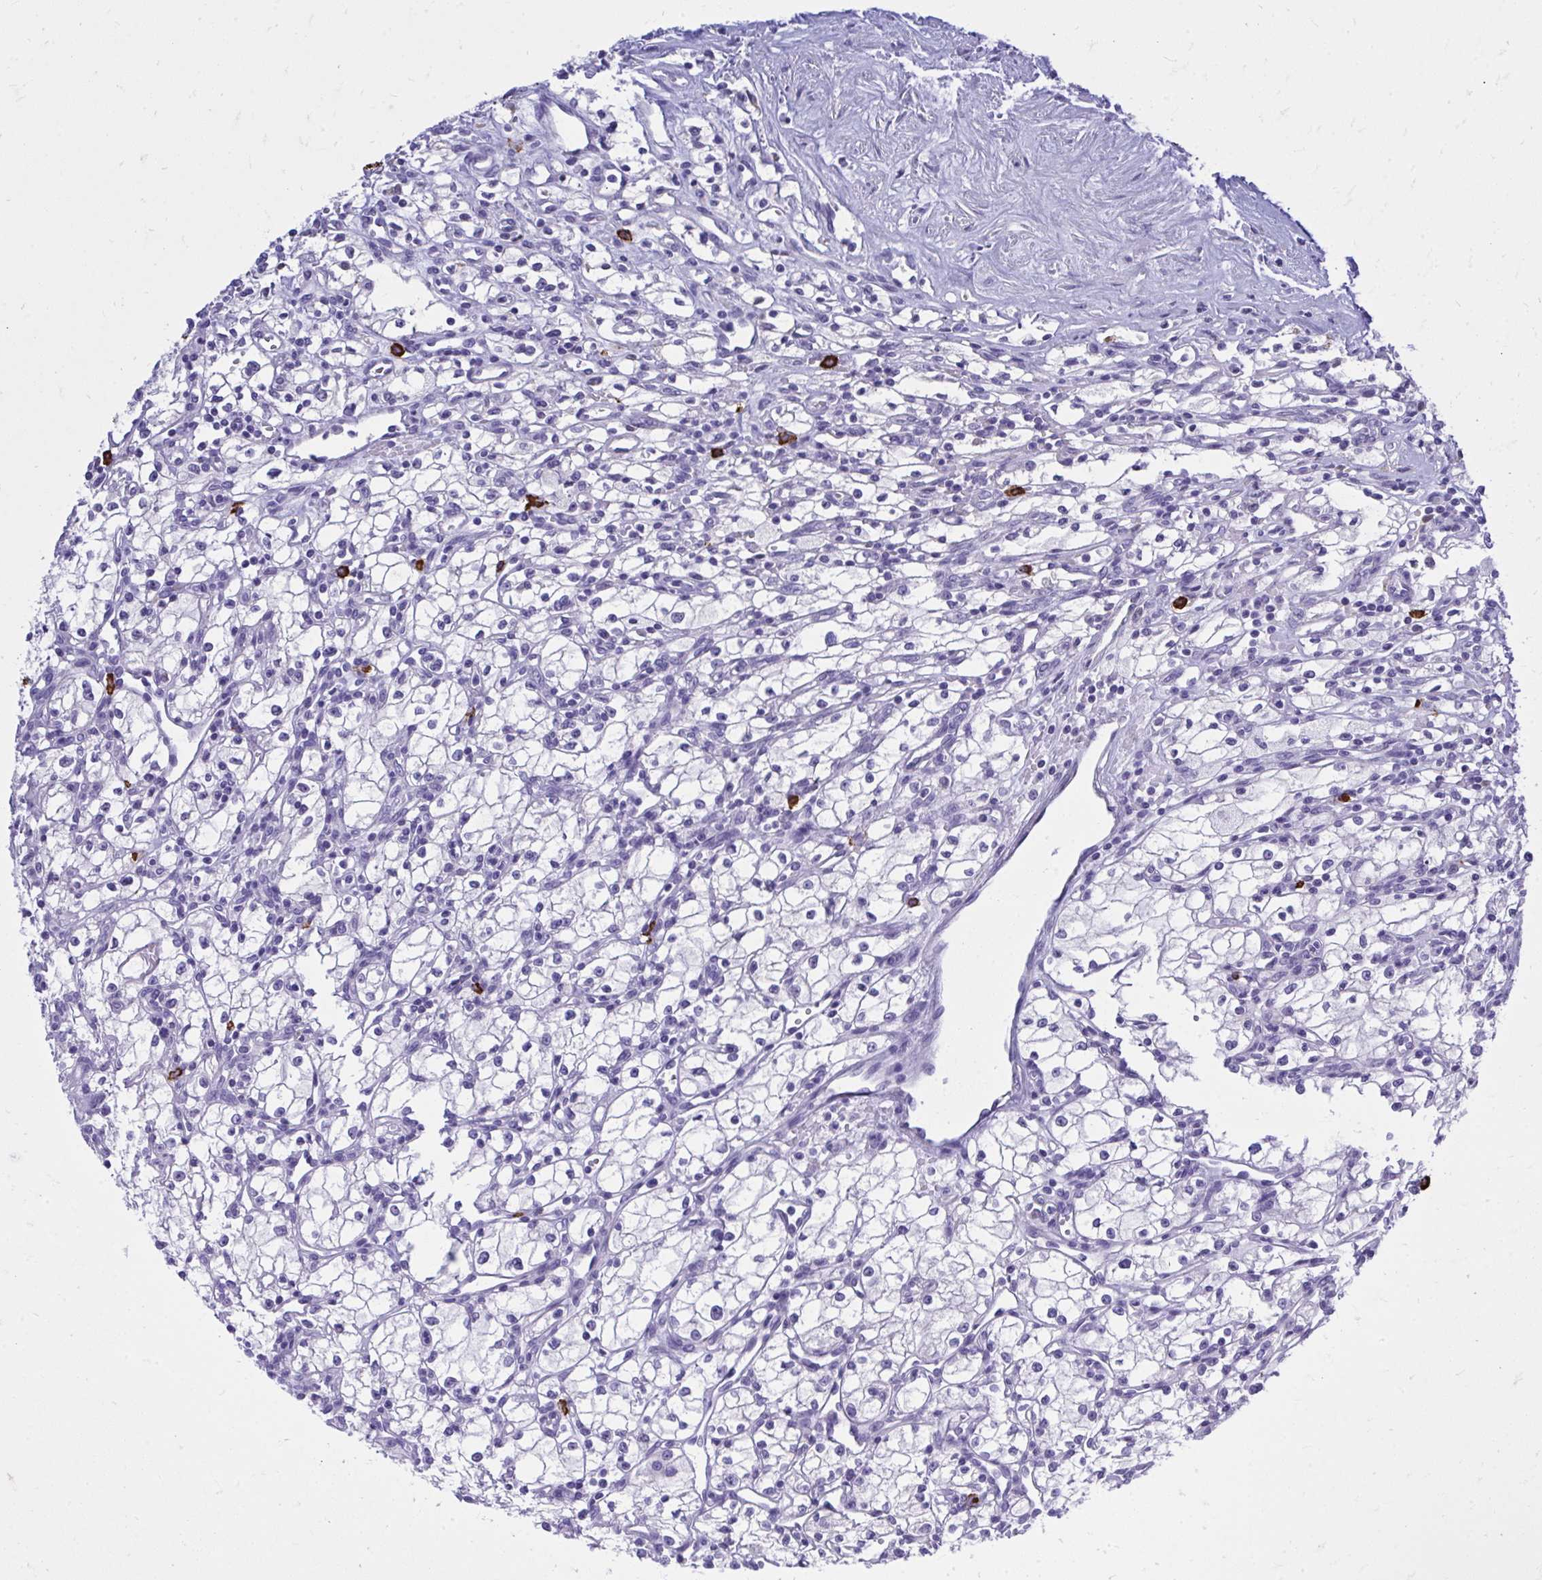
{"staining": {"intensity": "negative", "quantity": "none", "location": "none"}, "tissue": "renal cancer", "cell_type": "Tumor cells", "image_type": "cancer", "snomed": [{"axis": "morphology", "description": "Adenocarcinoma, NOS"}, {"axis": "topography", "description": "Kidney"}], "caption": "The image displays no staining of tumor cells in renal cancer.", "gene": "PSD", "patient": {"sex": "male", "age": 59}}